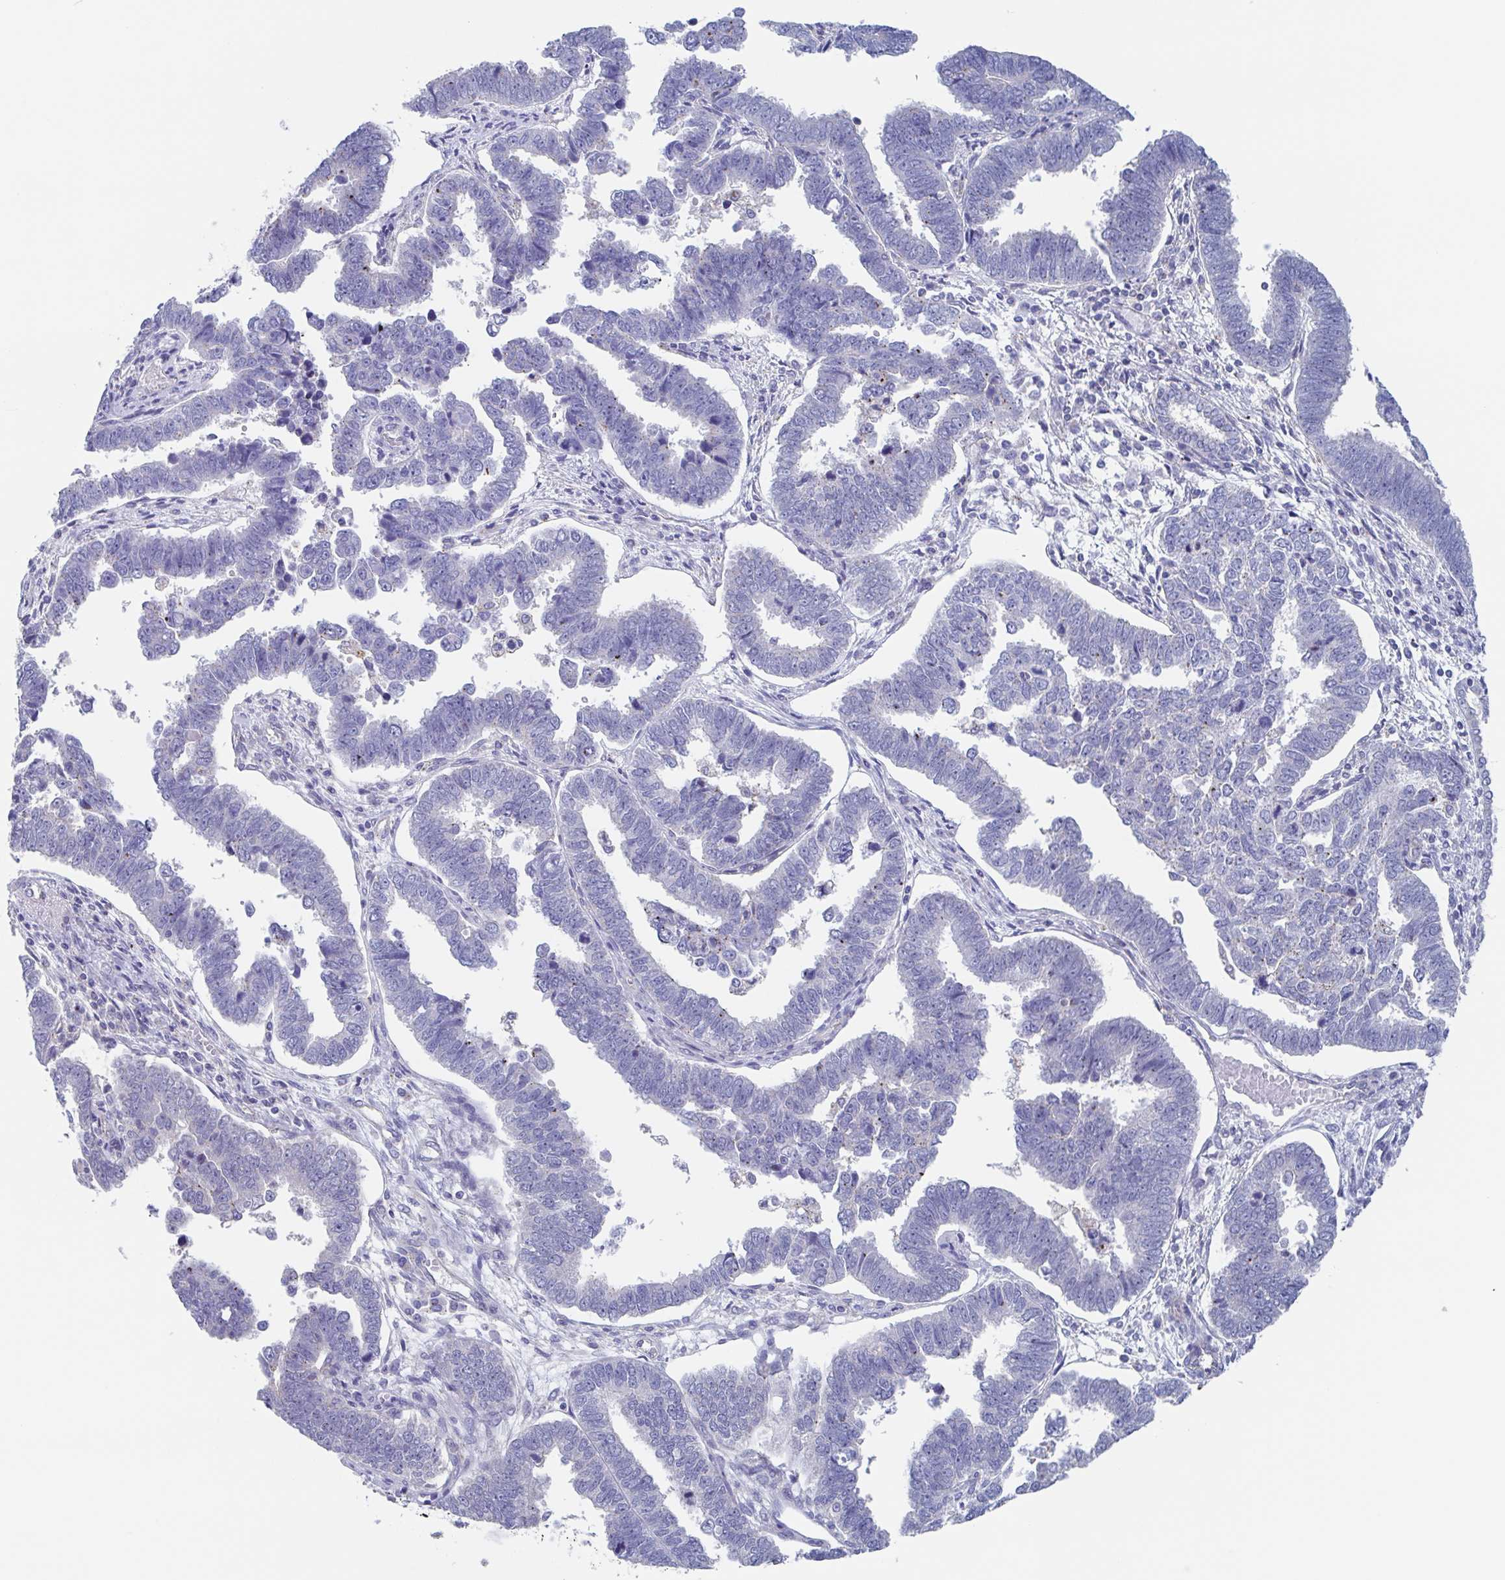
{"staining": {"intensity": "negative", "quantity": "none", "location": "none"}, "tissue": "endometrial cancer", "cell_type": "Tumor cells", "image_type": "cancer", "snomed": [{"axis": "morphology", "description": "Adenocarcinoma, NOS"}, {"axis": "topography", "description": "Endometrium"}], "caption": "An image of endometrial cancer stained for a protein displays no brown staining in tumor cells.", "gene": "CHMP5", "patient": {"sex": "female", "age": 75}}